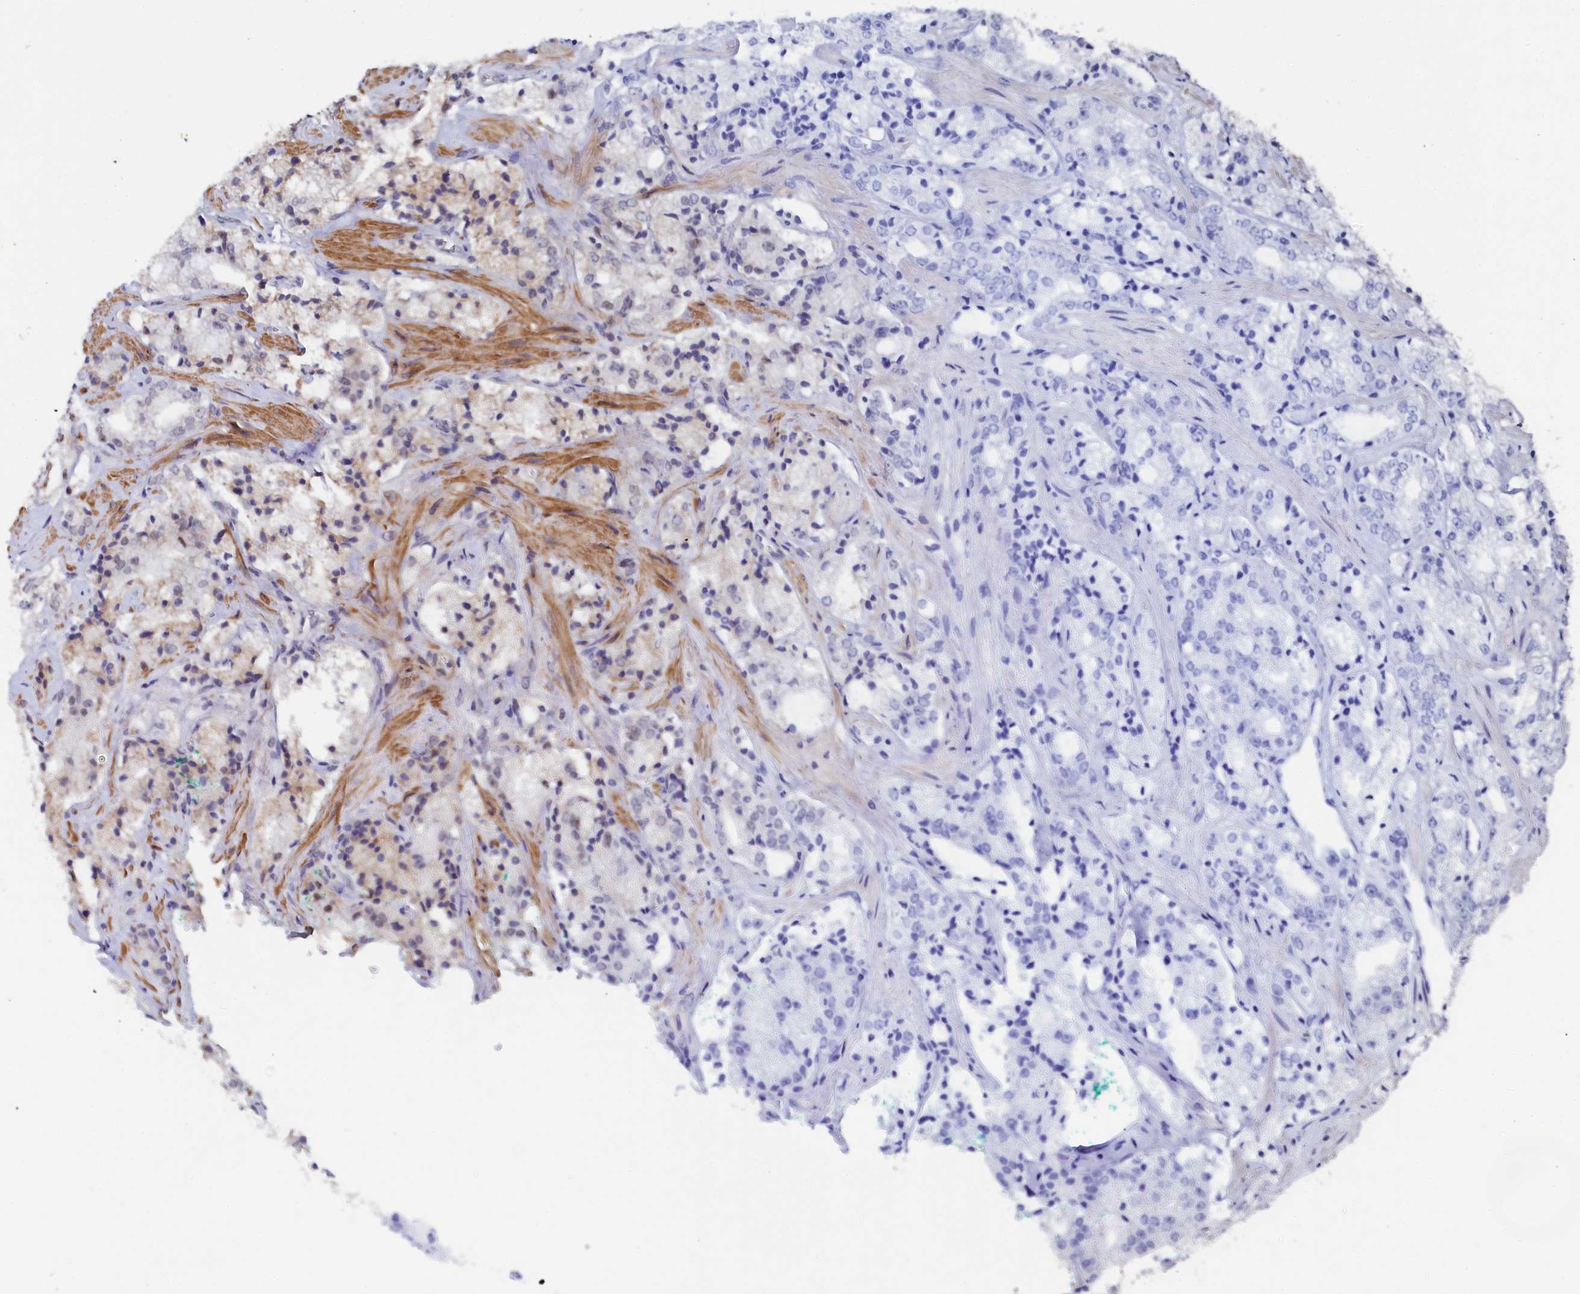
{"staining": {"intensity": "weak", "quantity": "<25%", "location": "nuclear"}, "tissue": "prostate cancer", "cell_type": "Tumor cells", "image_type": "cancer", "snomed": [{"axis": "morphology", "description": "Adenocarcinoma, High grade"}, {"axis": "topography", "description": "Prostate"}], "caption": "An IHC image of high-grade adenocarcinoma (prostate) is shown. There is no staining in tumor cells of high-grade adenocarcinoma (prostate).", "gene": "TIGD4", "patient": {"sex": "male", "age": 64}}